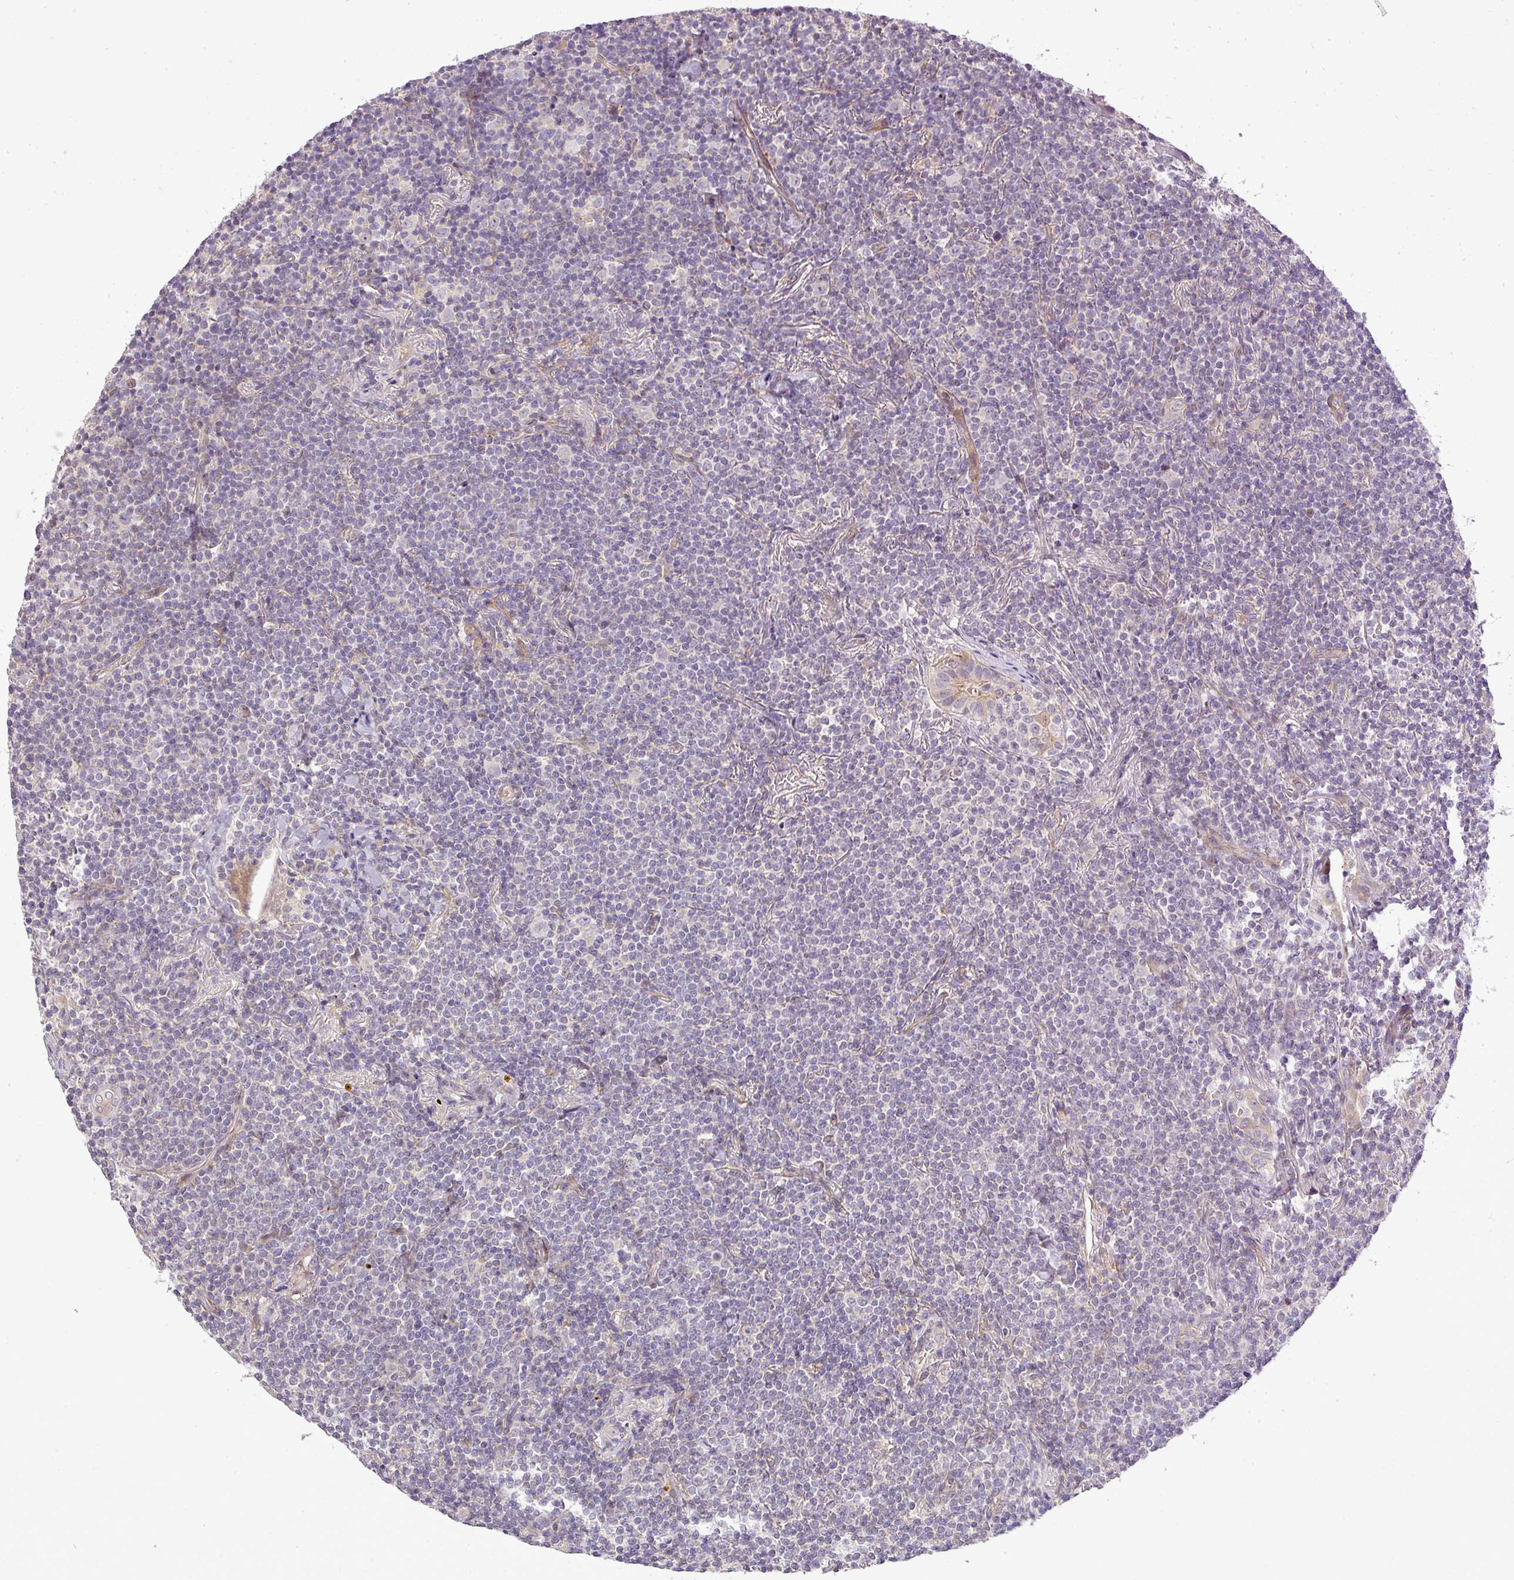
{"staining": {"intensity": "negative", "quantity": "none", "location": "none"}, "tissue": "lymphoma", "cell_type": "Tumor cells", "image_type": "cancer", "snomed": [{"axis": "morphology", "description": "Malignant lymphoma, non-Hodgkin's type, Low grade"}, {"axis": "topography", "description": "Lung"}], "caption": "Human lymphoma stained for a protein using IHC shows no staining in tumor cells.", "gene": "ZDHHC1", "patient": {"sex": "female", "age": 71}}